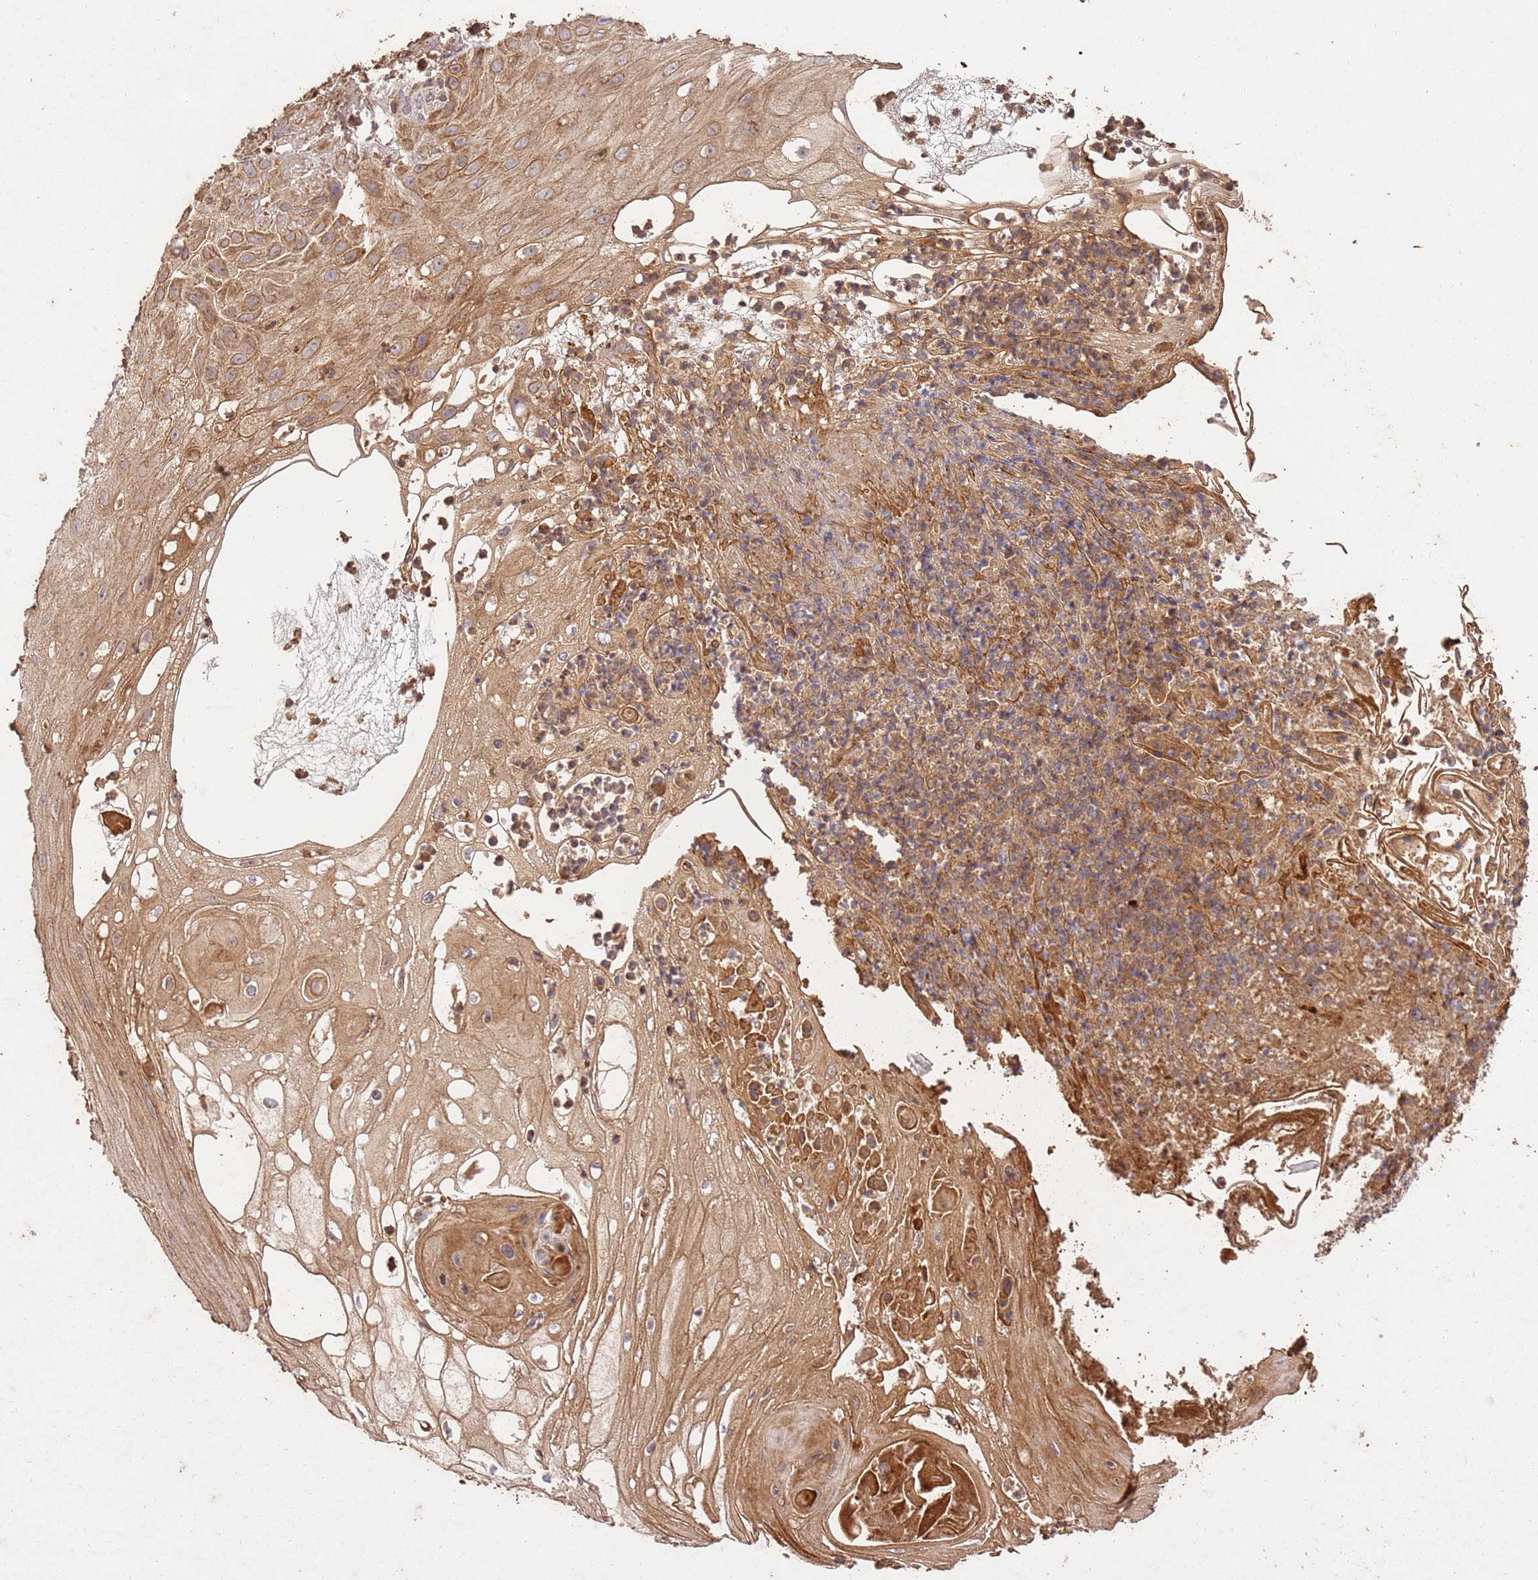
{"staining": {"intensity": "strong", "quantity": ">75%", "location": "cytoplasmic/membranous"}, "tissue": "skin cancer", "cell_type": "Tumor cells", "image_type": "cancer", "snomed": [{"axis": "morphology", "description": "Squamous cell carcinoma, NOS"}, {"axis": "topography", "description": "Skin"}], "caption": "About >75% of tumor cells in squamous cell carcinoma (skin) show strong cytoplasmic/membranous protein positivity as visualized by brown immunohistochemical staining.", "gene": "LRRC28", "patient": {"sex": "male", "age": 70}}